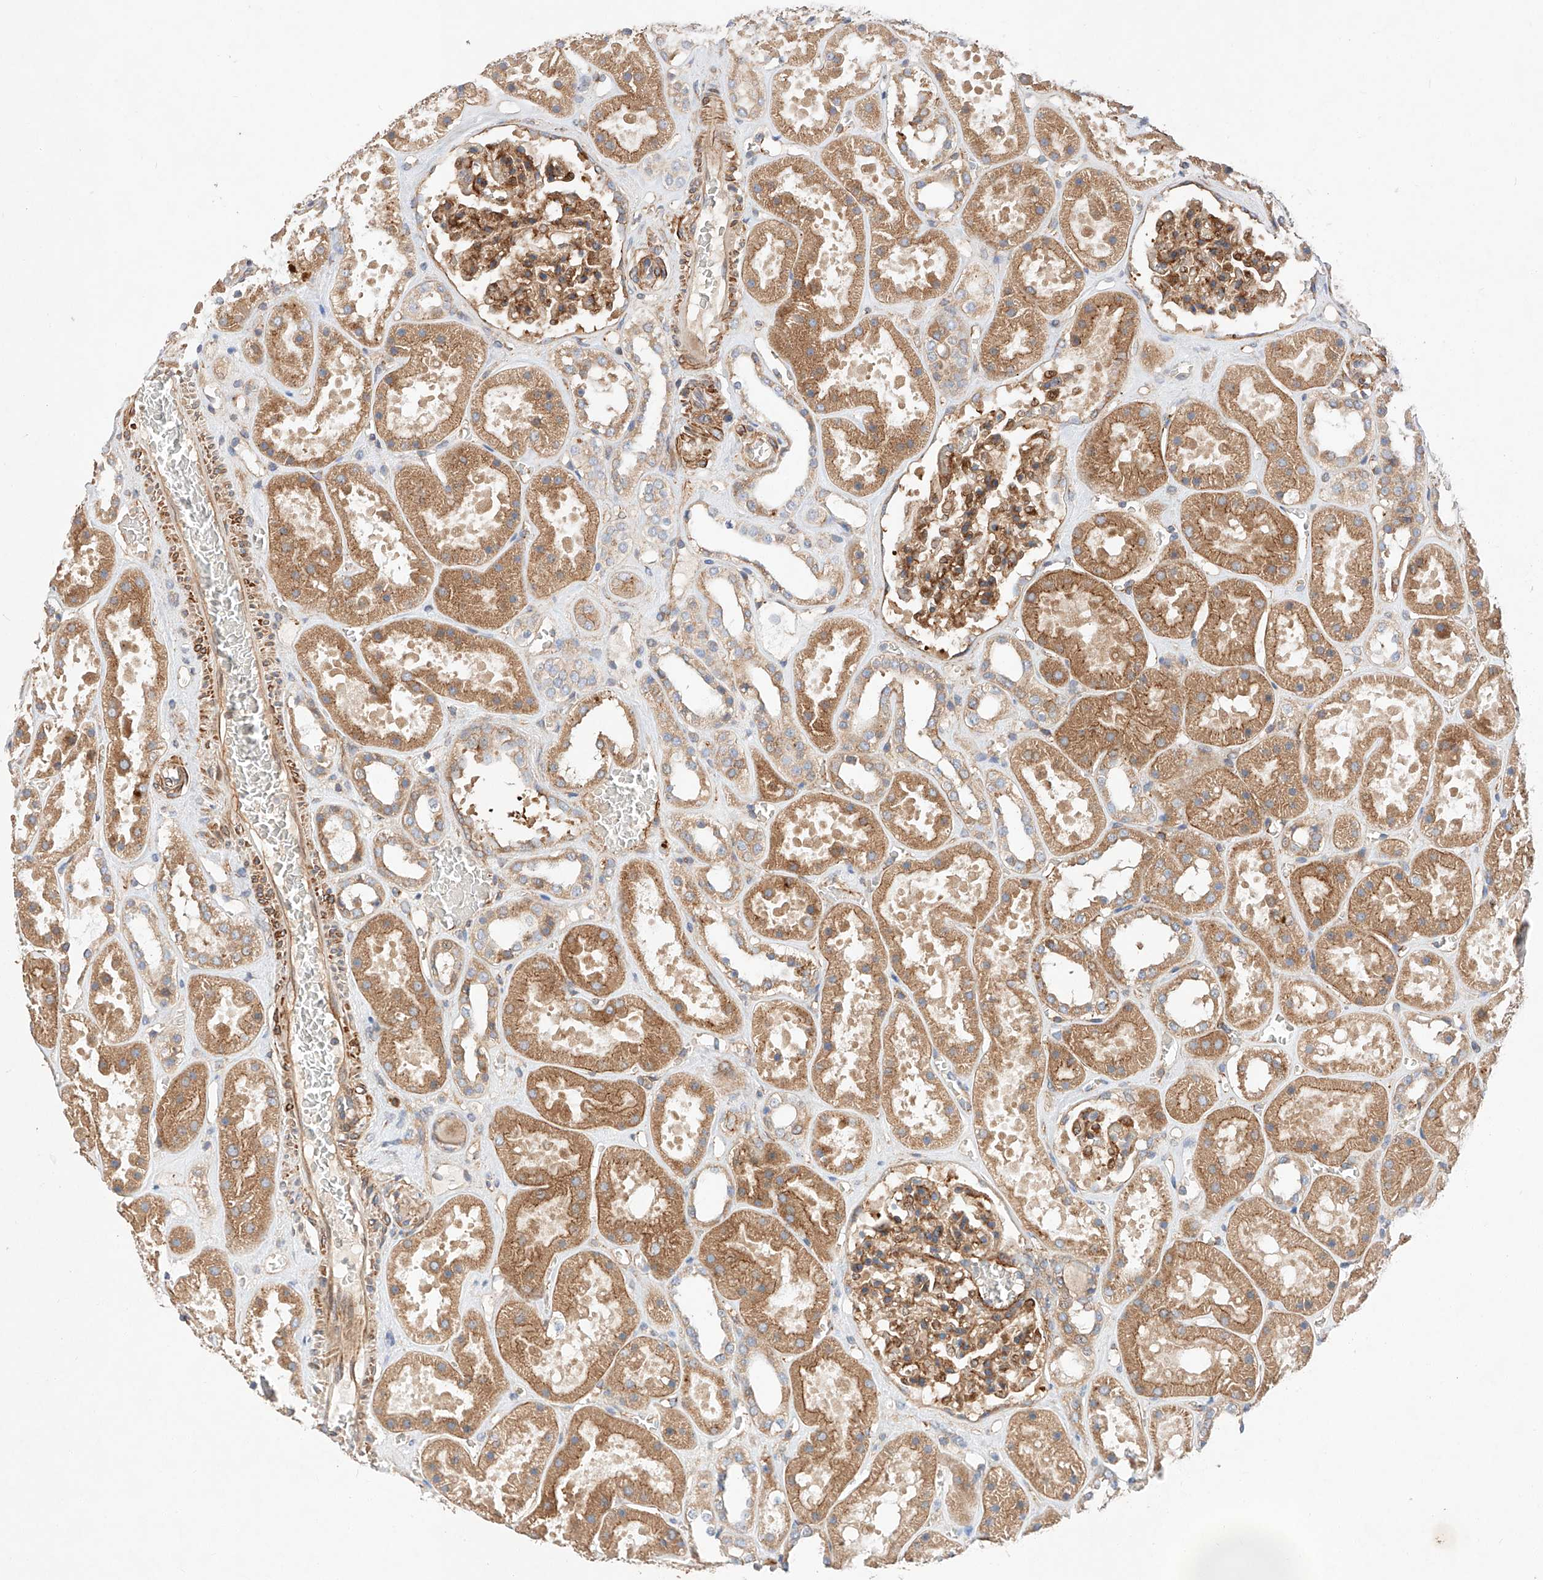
{"staining": {"intensity": "moderate", "quantity": ">75%", "location": "cytoplasmic/membranous"}, "tissue": "kidney", "cell_type": "Cells in glomeruli", "image_type": "normal", "snomed": [{"axis": "morphology", "description": "Normal tissue, NOS"}, {"axis": "topography", "description": "Kidney"}], "caption": "Brown immunohistochemical staining in benign kidney displays moderate cytoplasmic/membranous positivity in approximately >75% of cells in glomeruli. The staining was performed using DAB to visualize the protein expression in brown, while the nuclei were stained in blue with hematoxylin (Magnification: 20x).", "gene": "RAB23", "patient": {"sex": "female", "age": 41}}